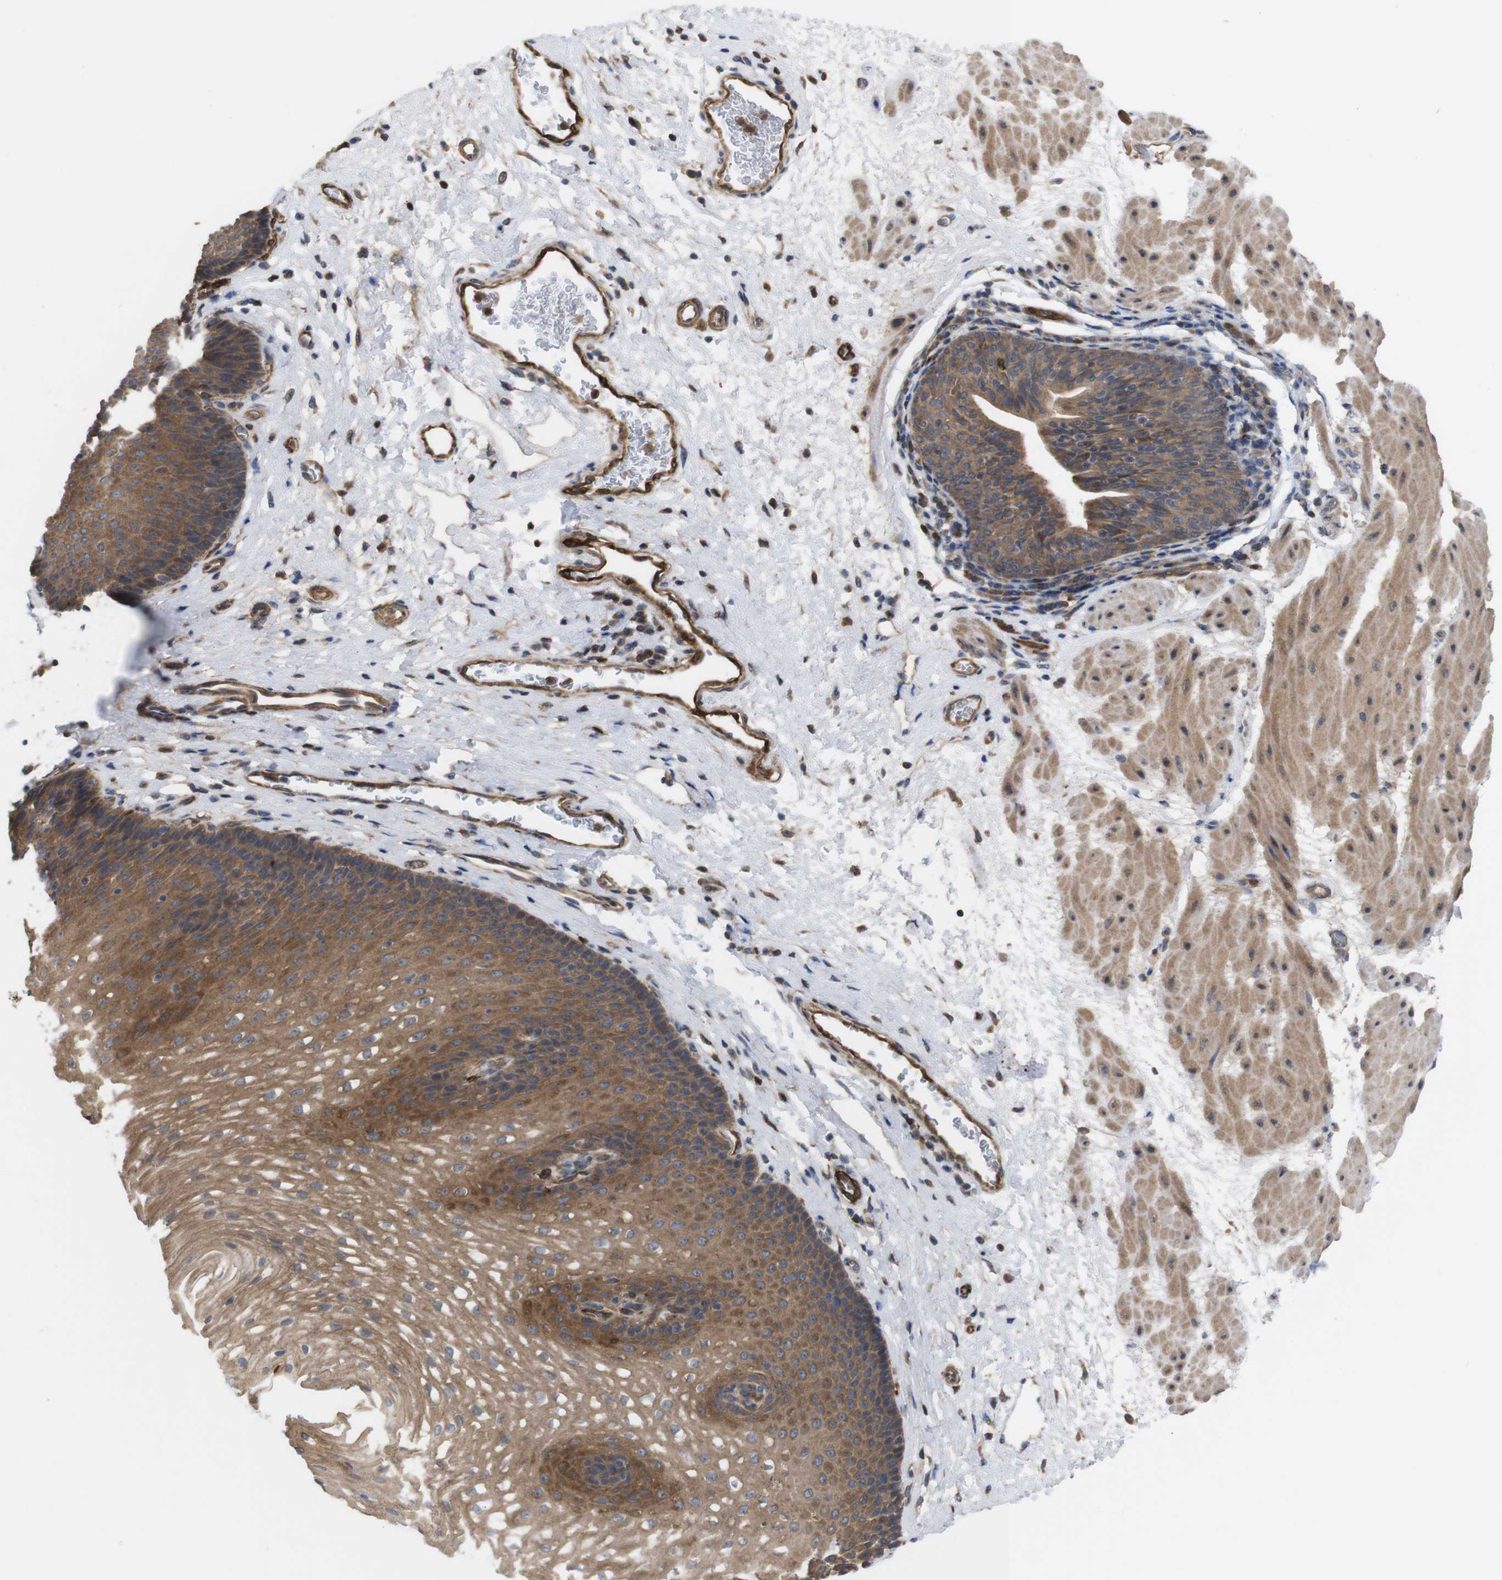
{"staining": {"intensity": "moderate", "quantity": ">75%", "location": "cytoplasmic/membranous"}, "tissue": "esophagus", "cell_type": "Squamous epithelial cells", "image_type": "normal", "snomed": [{"axis": "morphology", "description": "Normal tissue, NOS"}, {"axis": "topography", "description": "Esophagus"}], "caption": "Immunohistochemical staining of unremarkable human esophagus exhibits moderate cytoplasmic/membranous protein positivity in approximately >75% of squamous epithelial cells.", "gene": "TIAM1", "patient": {"sex": "male", "age": 48}}